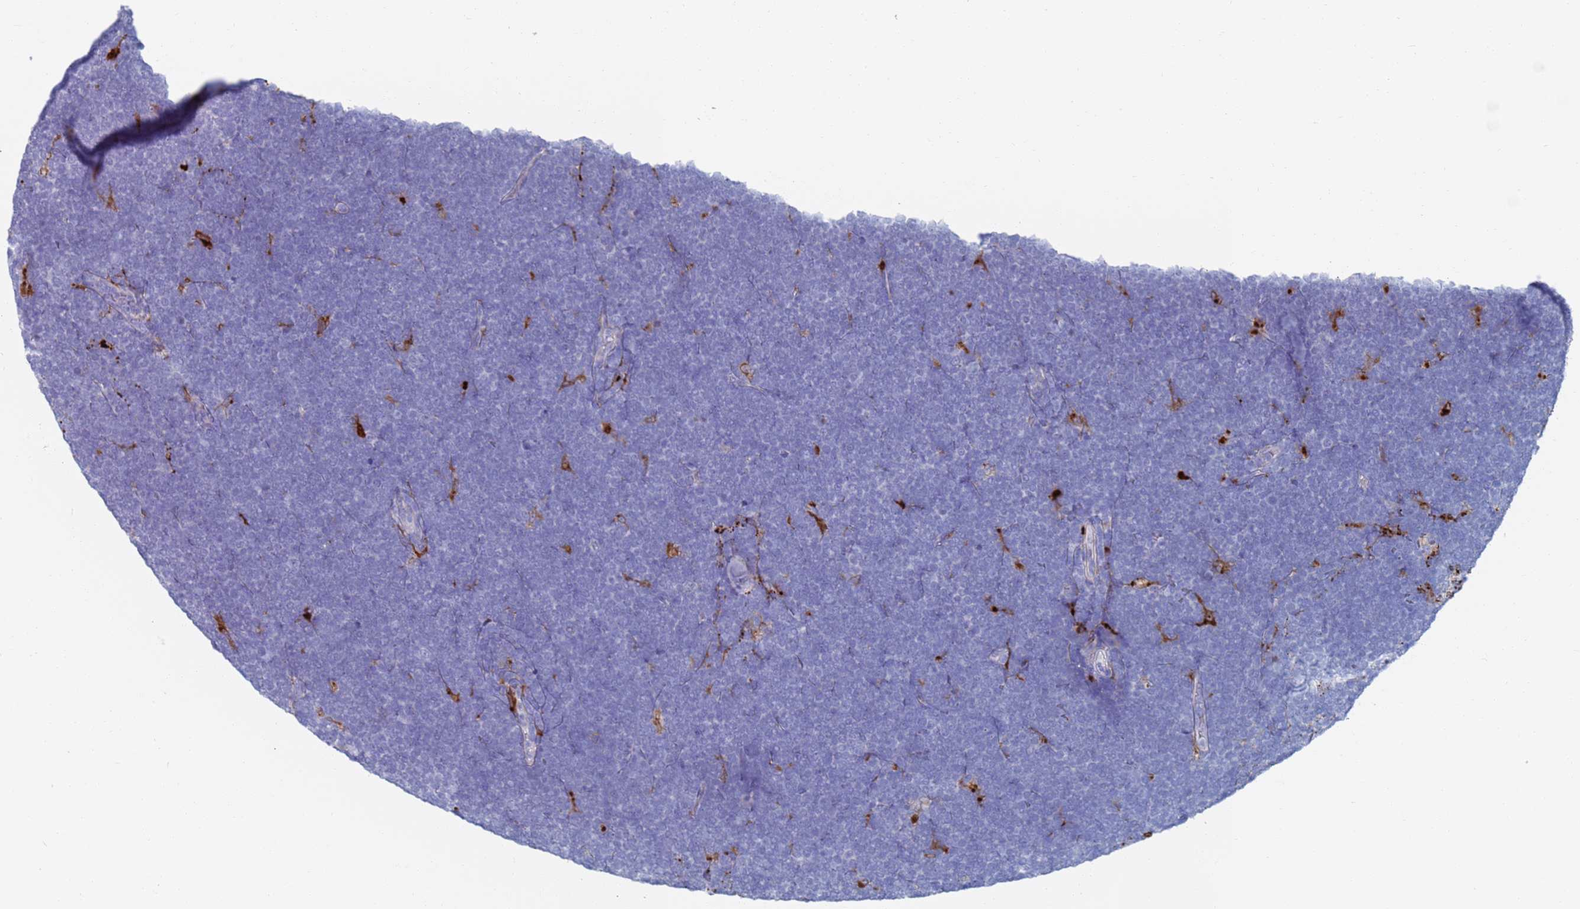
{"staining": {"intensity": "negative", "quantity": "none", "location": "none"}, "tissue": "lymphoma", "cell_type": "Tumor cells", "image_type": "cancer", "snomed": [{"axis": "morphology", "description": "Malignant lymphoma, non-Hodgkin's type, High grade"}, {"axis": "topography", "description": "Lymph node"}], "caption": "Malignant lymphoma, non-Hodgkin's type (high-grade) was stained to show a protein in brown. There is no significant staining in tumor cells.", "gene": "FUCA1", "patient": {"sex": "male", "age": 13}}